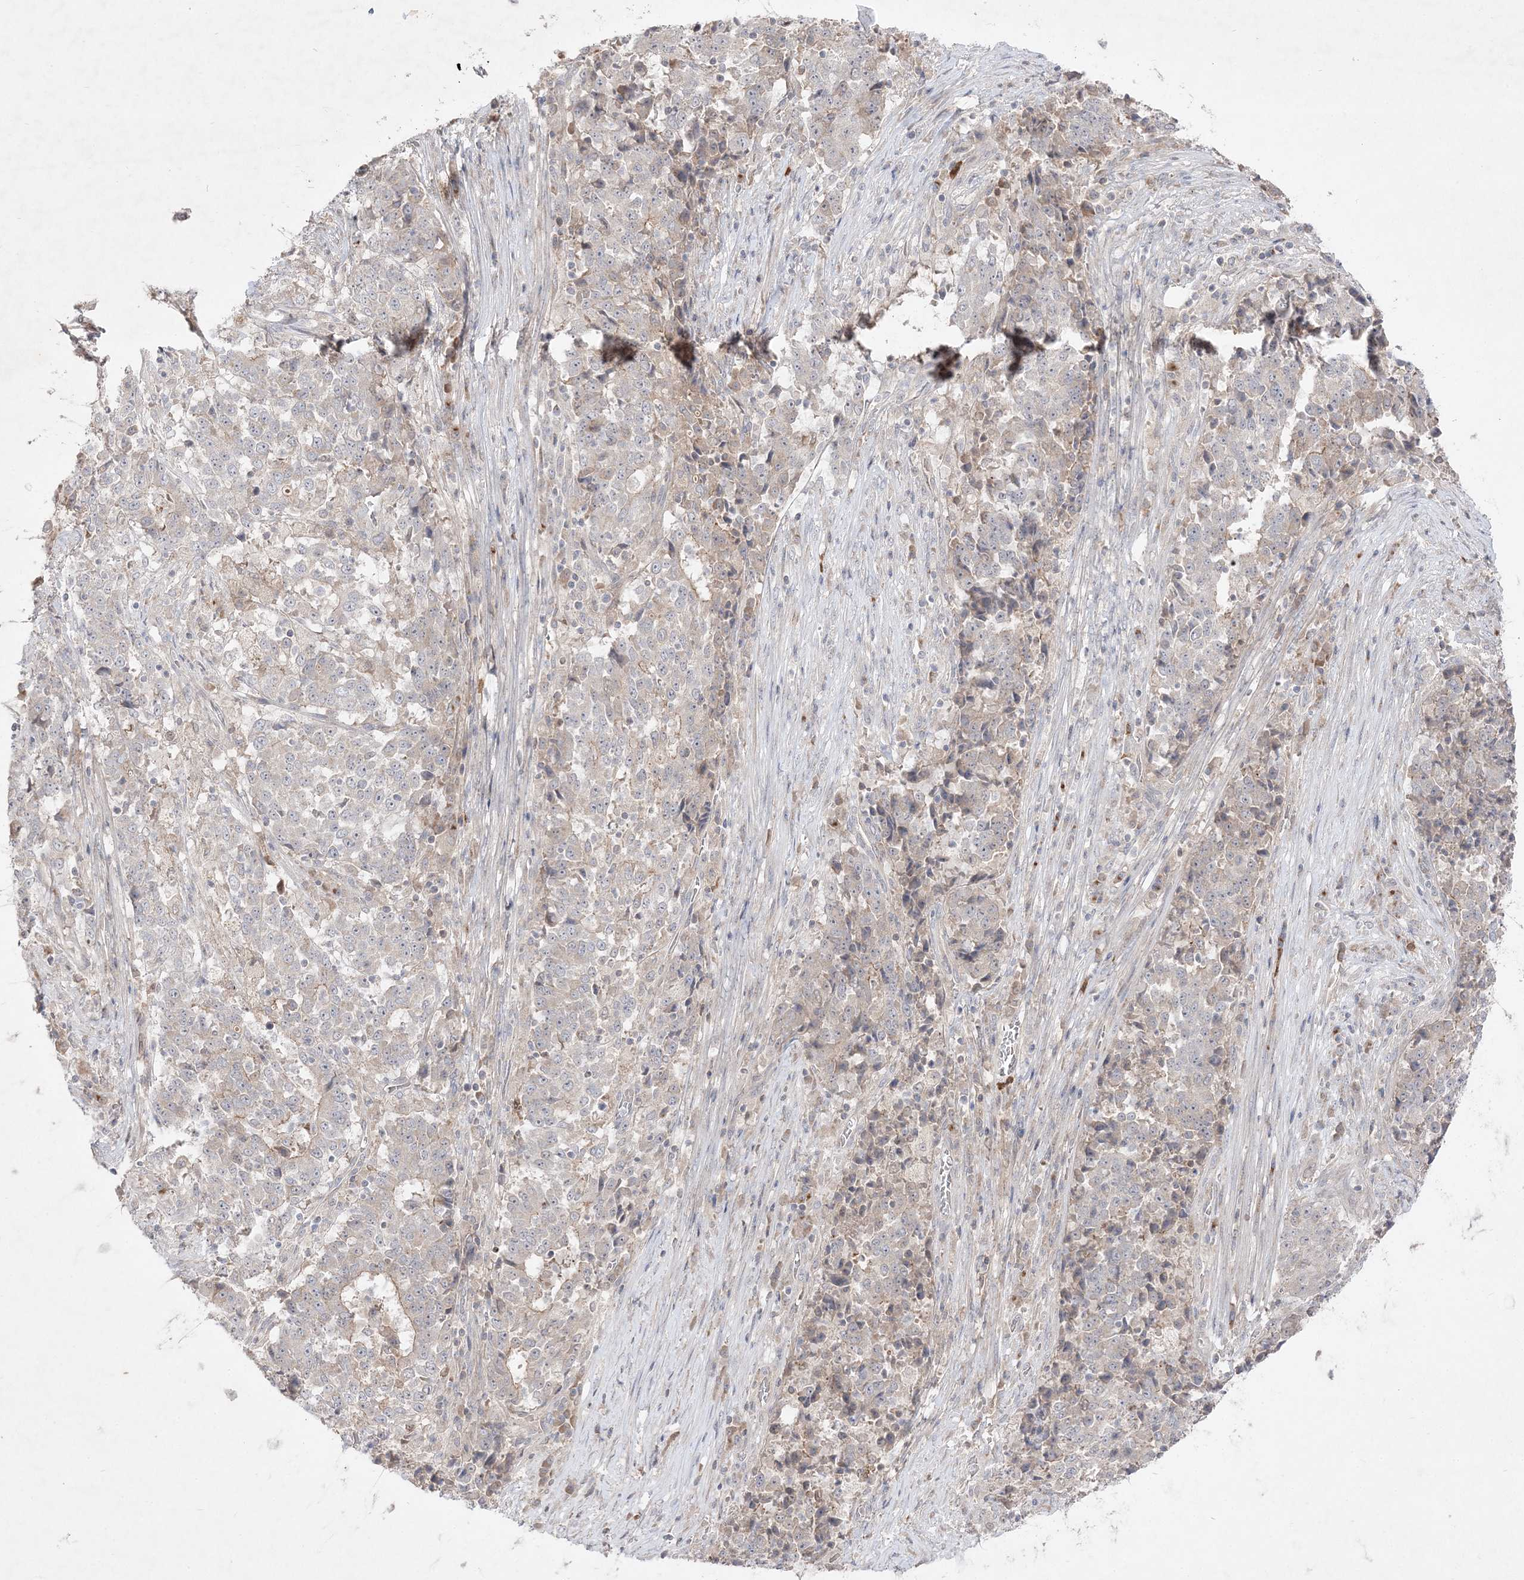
{"staining": {"intensity": "negative", "quantity": "none", "location": "none"}, "tissue": "stomach cancer", "cell_type": "Tumor cells", "image_type": "cancer", "snomed": [{"axis": "morphology", "description": "Adenocarcinoma, NOS"}, {"axis": "topography", "description": "Stomach"}], "caption": "Immunohistochemistry (IHC) image of human adenocarcinoma (stomach) stained for a protein (brown), which exhibits no staining in tumor cells.", "gene": "CLNK", "patient": {"sex": "male", "age": 59}}